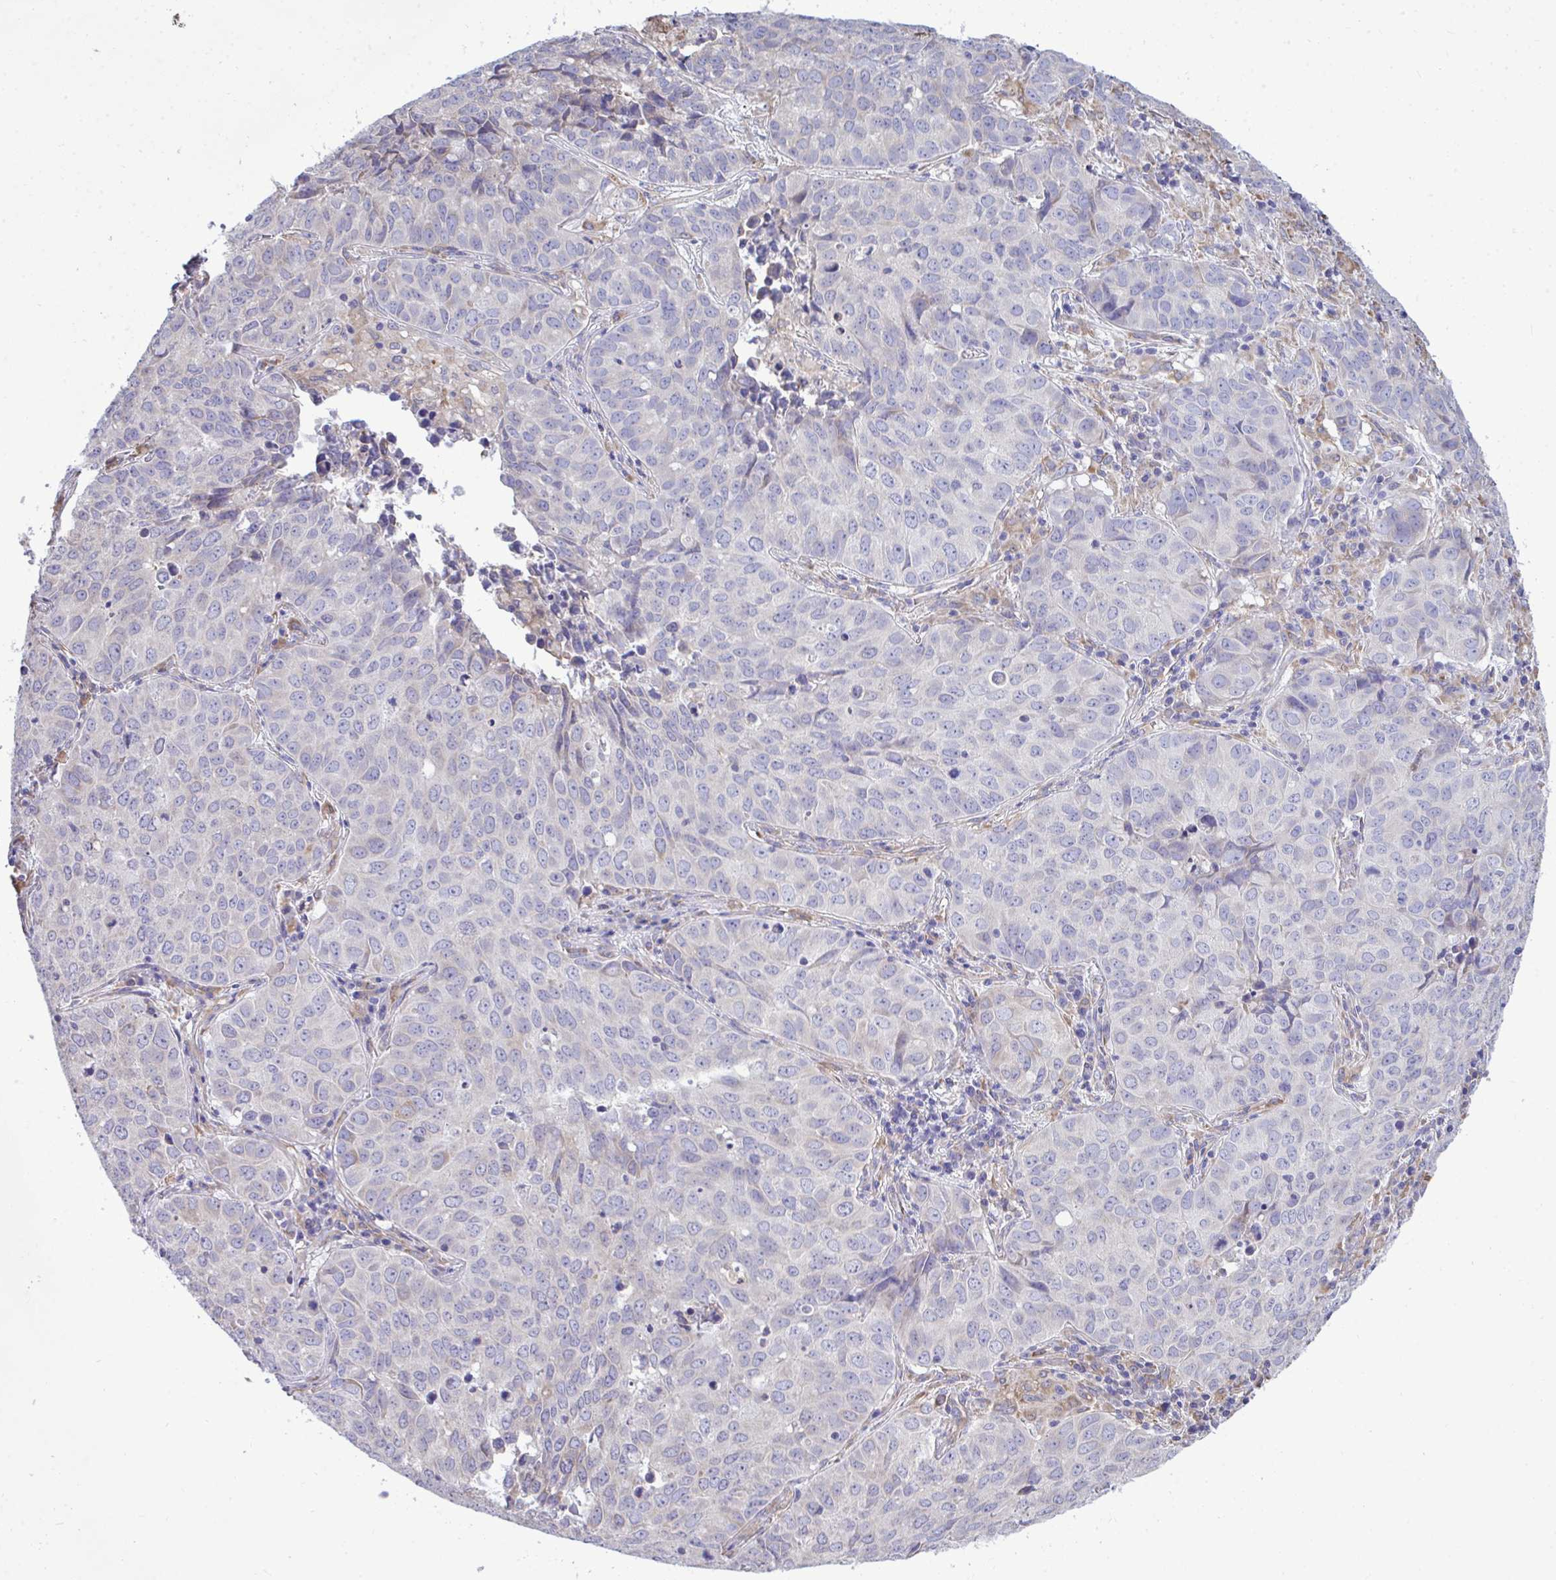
{"staining": {"intensity": "negative", "quantity": "none", "location": "none"}, "tissue": "lung cancer", "cell_type": "Tumor cells", "image_type": "cancer", "snomed": [{"axis": "morphology", "description": "Adenocarcinoma, NOS"}, {"axis": "topography", "description": "Lung"}], "caption": "A high-resolution histopathology image shows immunohistochemistry (IHC) staining of lung cancer (adenocarcinoma), which displays no significant positivity in tumor cells.", "gene": "PIGK", "patient": {"sex": "female", "age": 50}}